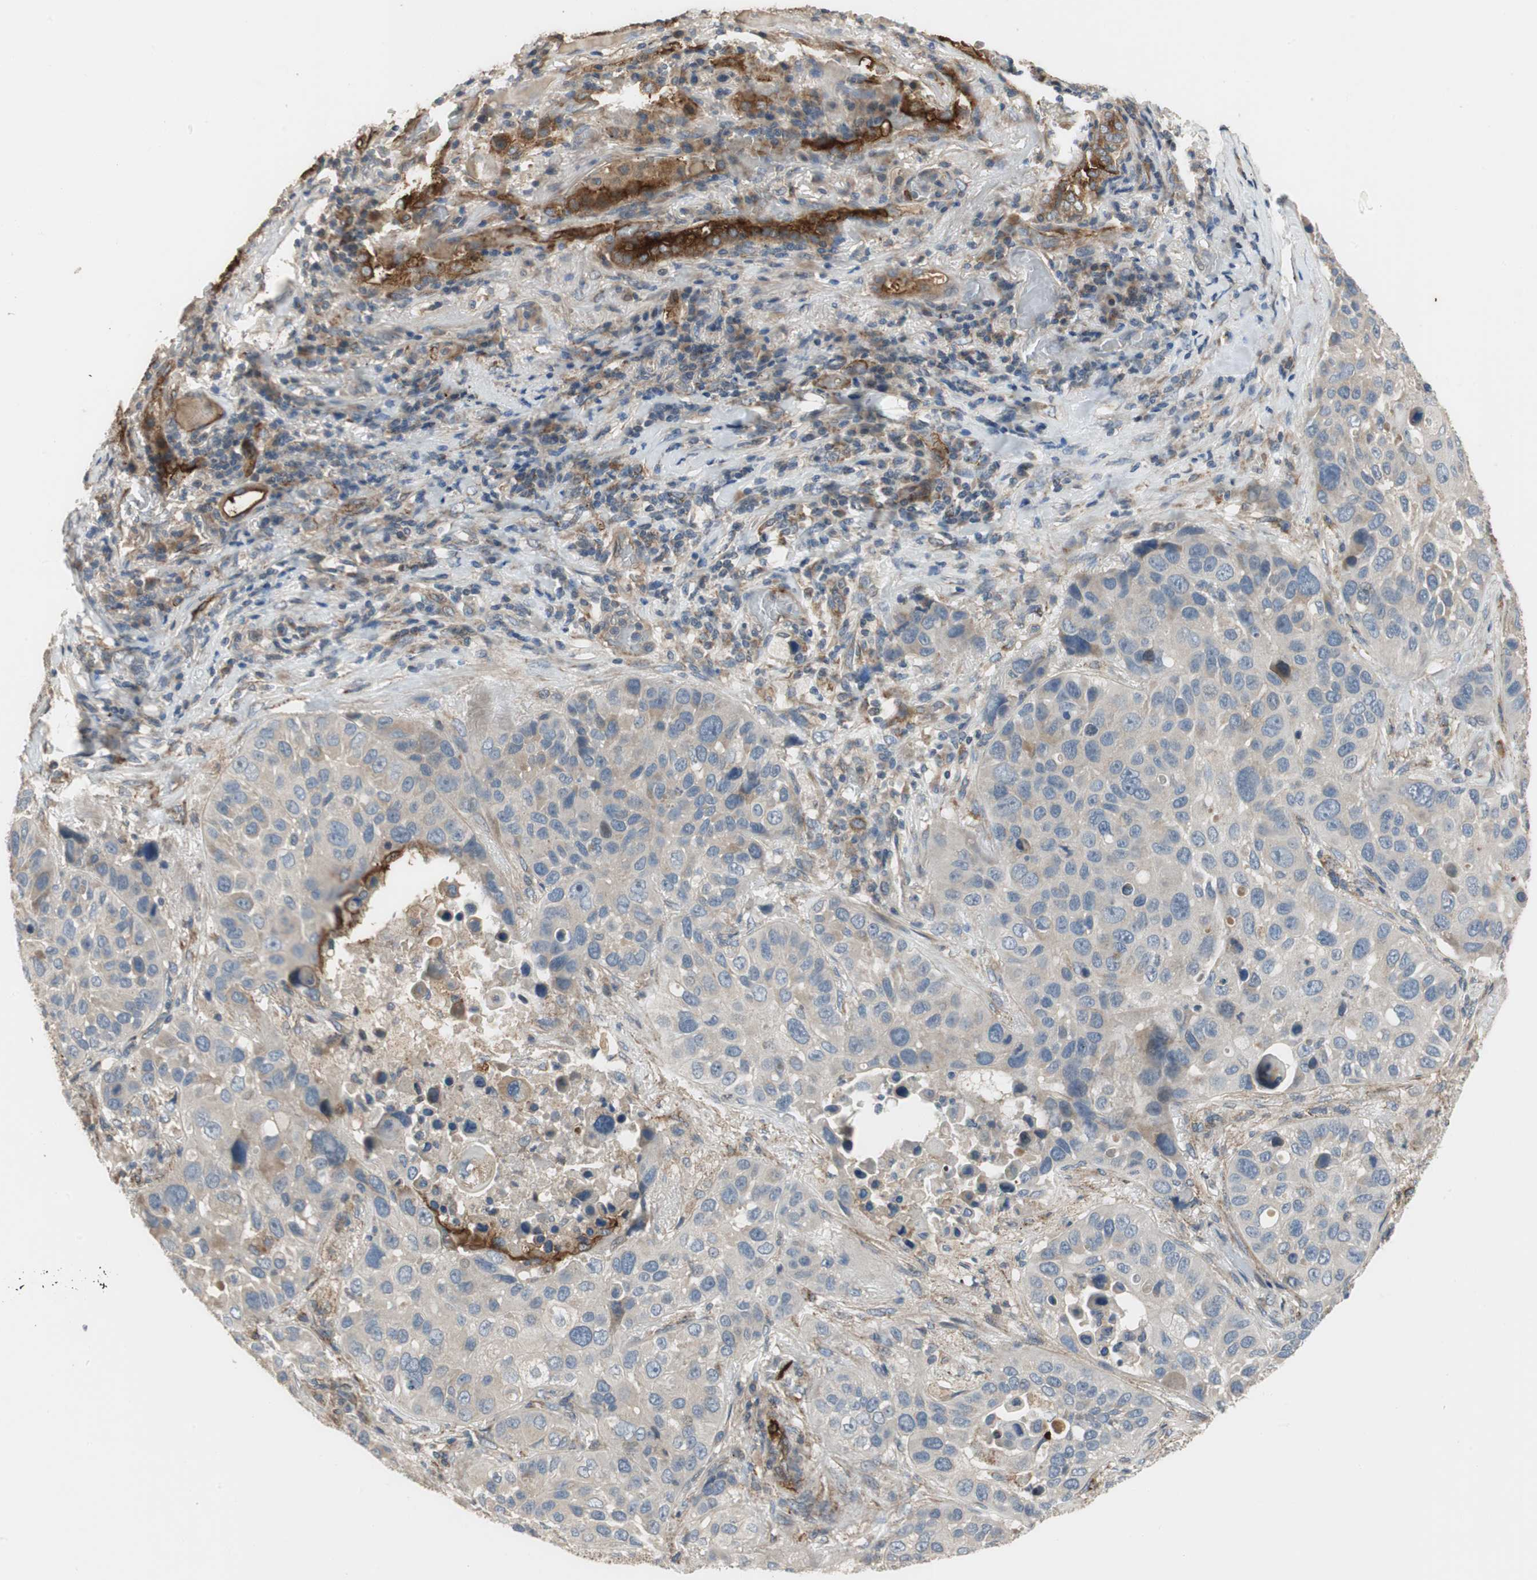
{"staining": {"intensity": "negative", "quantity": "none", "location": "none"}, "tissue": "lung cancer", "cell_type": "Tumor cells", "image_type": "cancer", "snomed": [{"axis": "morphology", "description": "Squamous cell carcinoma, NOS"}, {"axis": "topography", "description": "Lung"}], "caption": "Immunohistochemical staining of human lung cancer (squamous cell carcinoma) demonstrates no significant positivity in tumor cells.", "gene": "ALPL", "patient": {"sex": "male", "age": 57}}